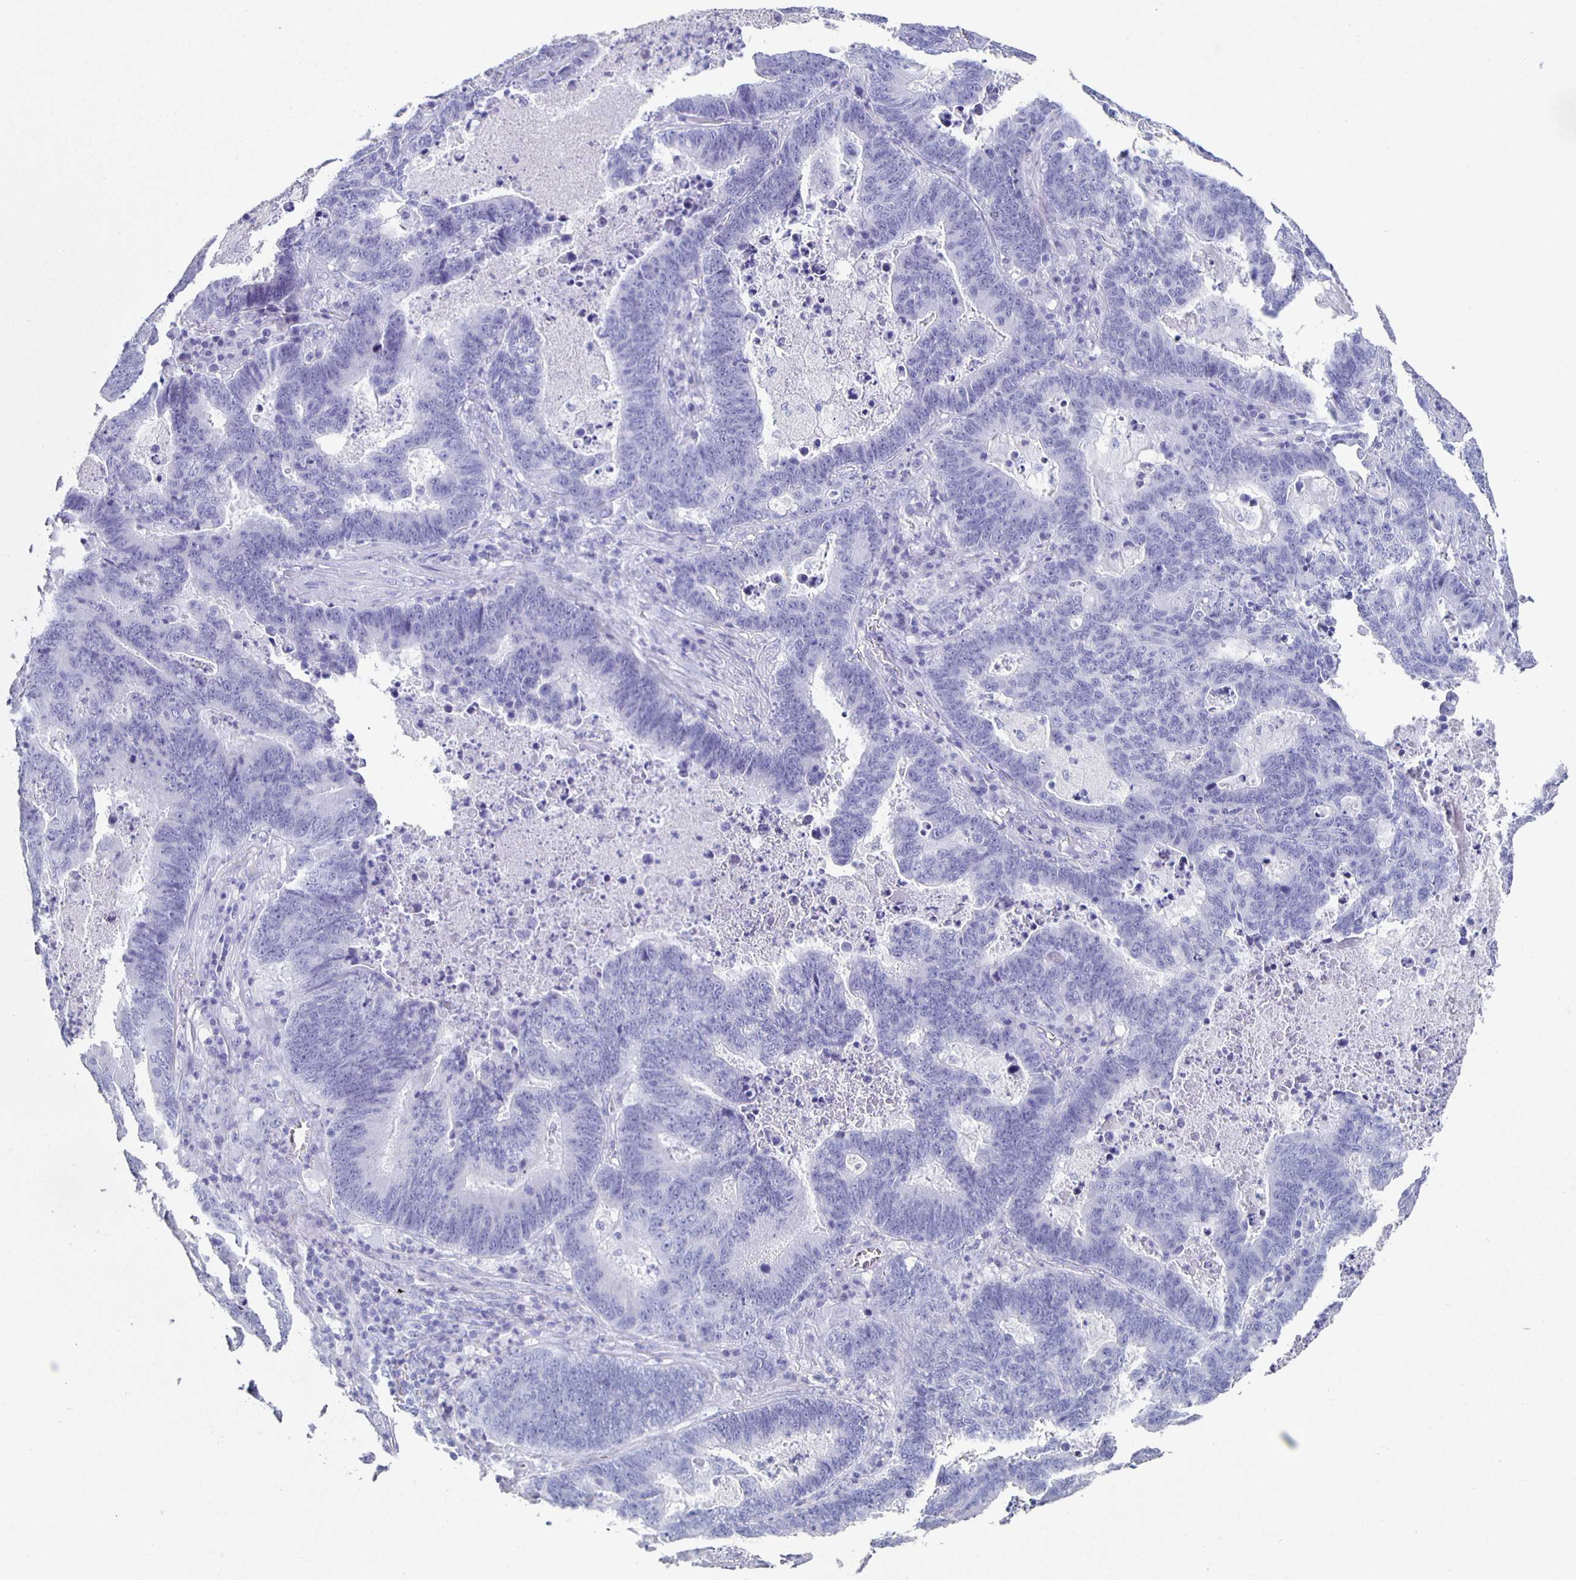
{"staining": {"intensity": "negative", "quantity": "none", "location": "none"}, "tissue": "lung cancer", "cell_type": "Tumor cells", "image_type": "cancer", "snomed": [{"axis": "morphology", "description": "Aneuploidy"}, {"axis": "morphology", "description": "Adenocarcinoma, NOS"}, {"axis": "morphology", "description": "Adenocarcinoma primary or metastatic"}, {"axis": "topography", "description": "Lung"}], "caption": "Tumor cells show no significant staining in lung cancer (adenocarcinoma). (DAB IHC with hematoxylin counter stain).", "gene": "FGA", "patient": {"sex": "female", "age": 75}}